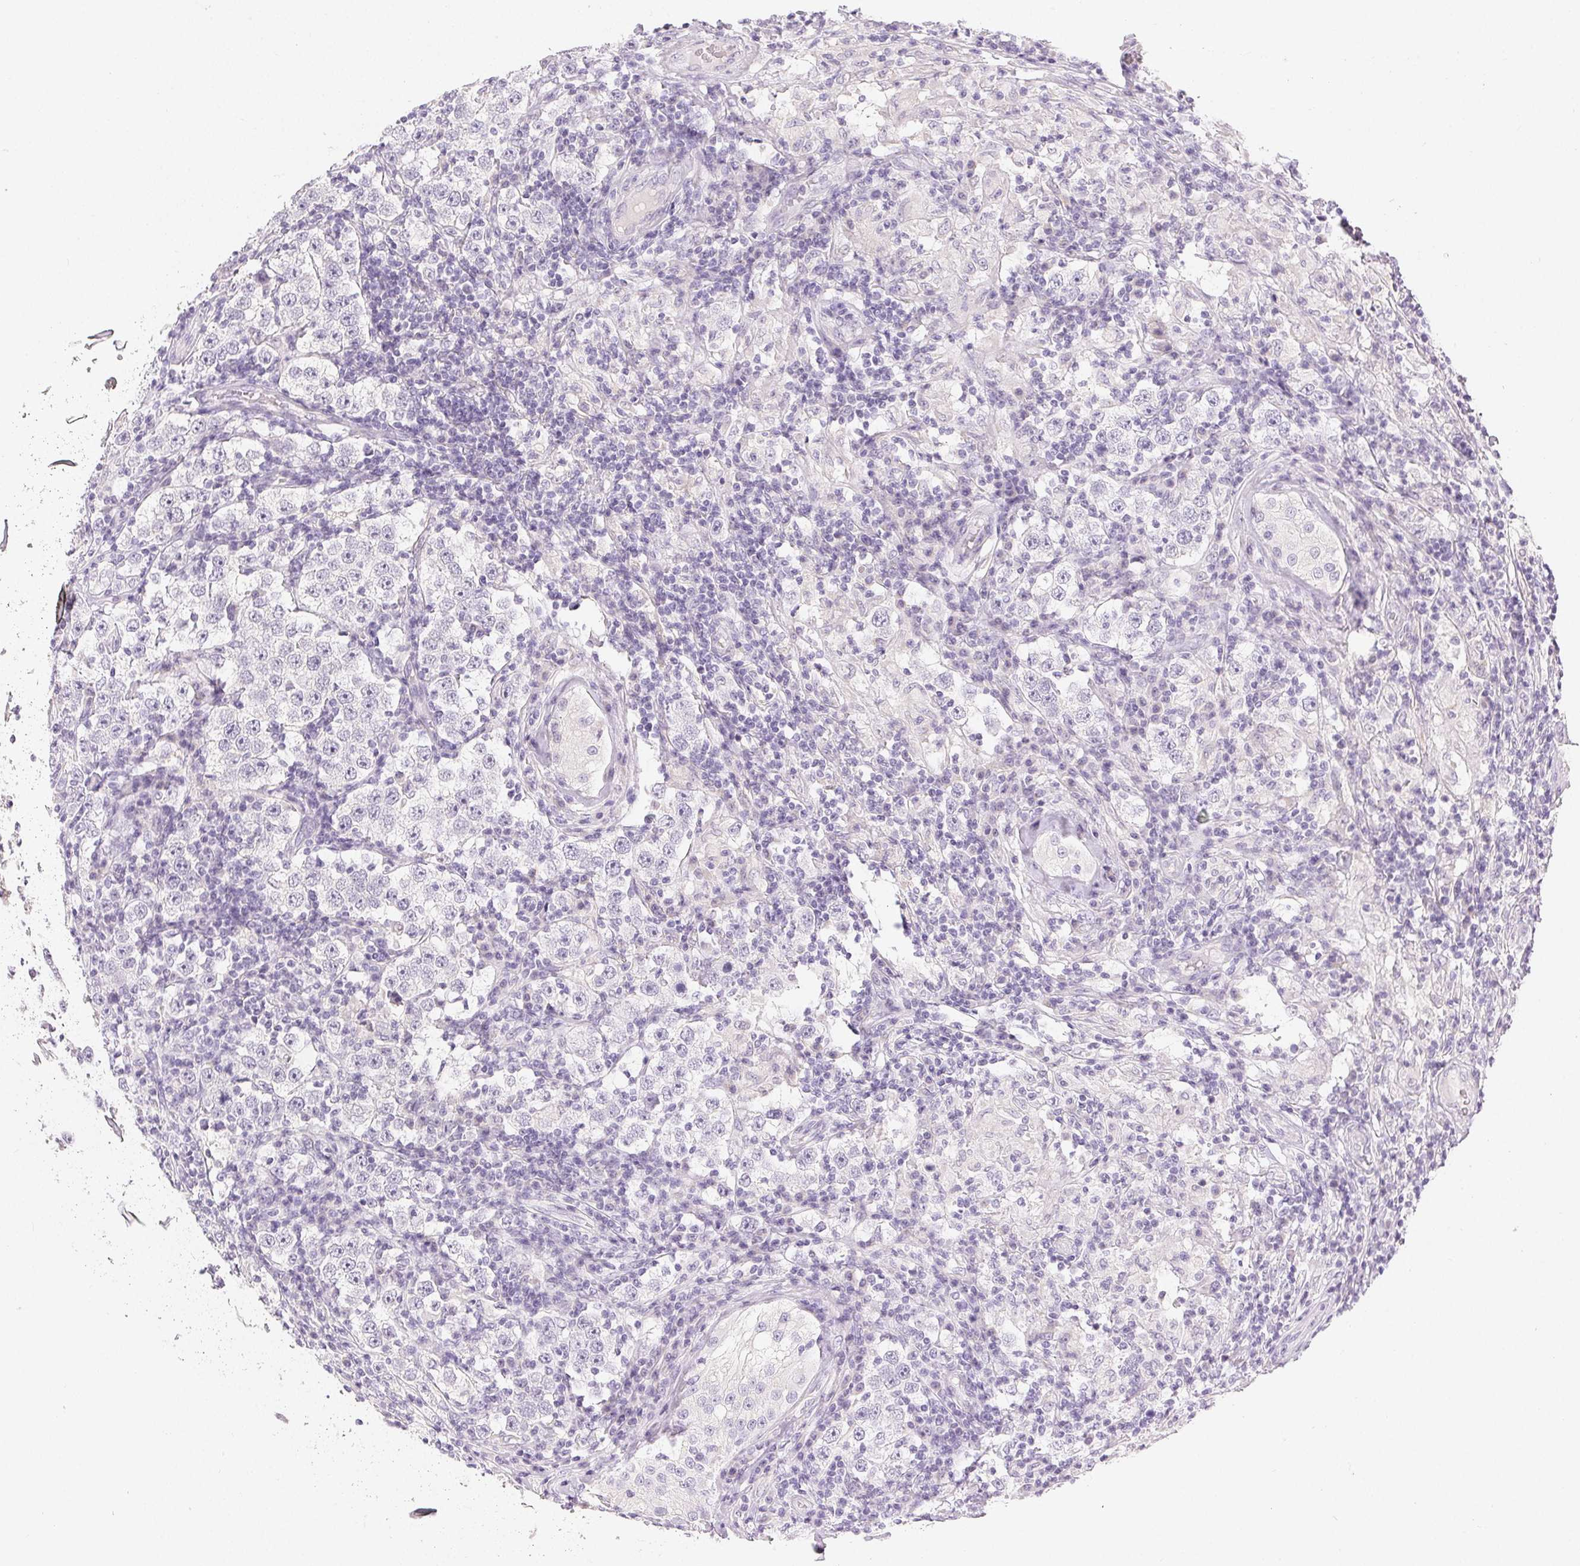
{"staining": {"intensity": "negative", "quantity": "none", "location": "none"}, "tissue": "urothelial cancer", "cell_type": "Tumor cells", "image_type": "cancer", "snomed": [{"axis": "morphology", "description": "Normal tissue, NOS"}, {"axis": "morphology", "description": "Urothelial carcinoma, High grade"}, {"axis": "morphology", "description": "Seminoma, NOS"}, {"axis": "morphology", "description": "Carcinoma, Embryonal, NOS"}, {"axis": "topography", "description": "Urinary bladder"}, {"axis": "topography", "description": "Testis"}], "caption": "High power microscopy micrograph of an IHC histopathology image of urothelial cancer, revealing no significant expression in tumor cells.", "gene": "MIOX", "patient": {"sex": "male", "age": 41}}